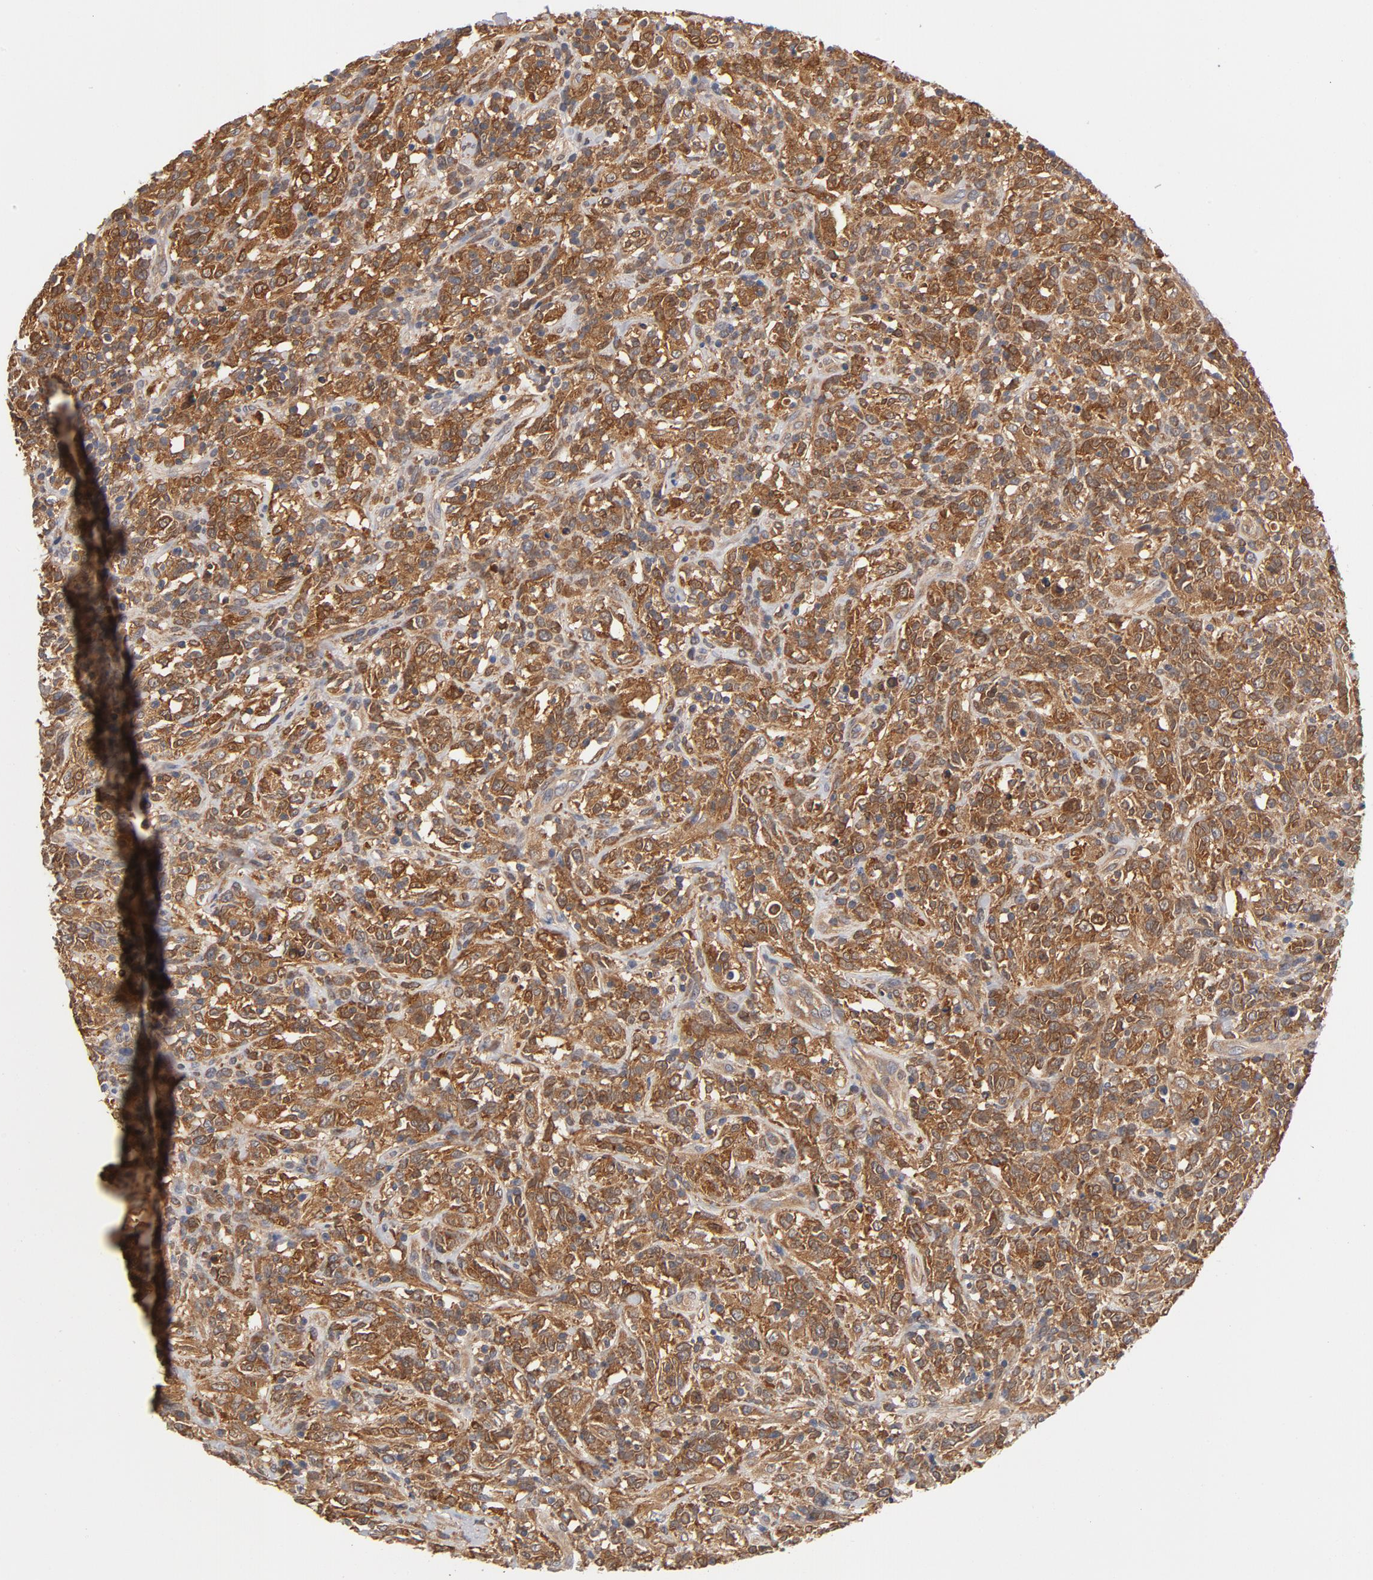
{"staining": {"intensity": "moderate", "quantity": "<25%", "location": "cytoplasmic/membranous"}, "tissue": "lymphoma", "cell_type": "Tumor cells", "image_type": "cancer", "snomed": [{"axis": "morphology", "description": "Malignant lymphoma, non-Hodgkin's type, High grade"}, {"axis": "topography", "description": "Lymph node"}], "caption": "There is low levels of moderate cytoplasmic/membranous positivity in tumor cells of high-grade malignant lymphoma, non-Hodgkin's type, as demonstrated by immunohistochemical staining (brown color).", "gene": "ASMTL", "patient": {"sex": "female", "age": 73}}